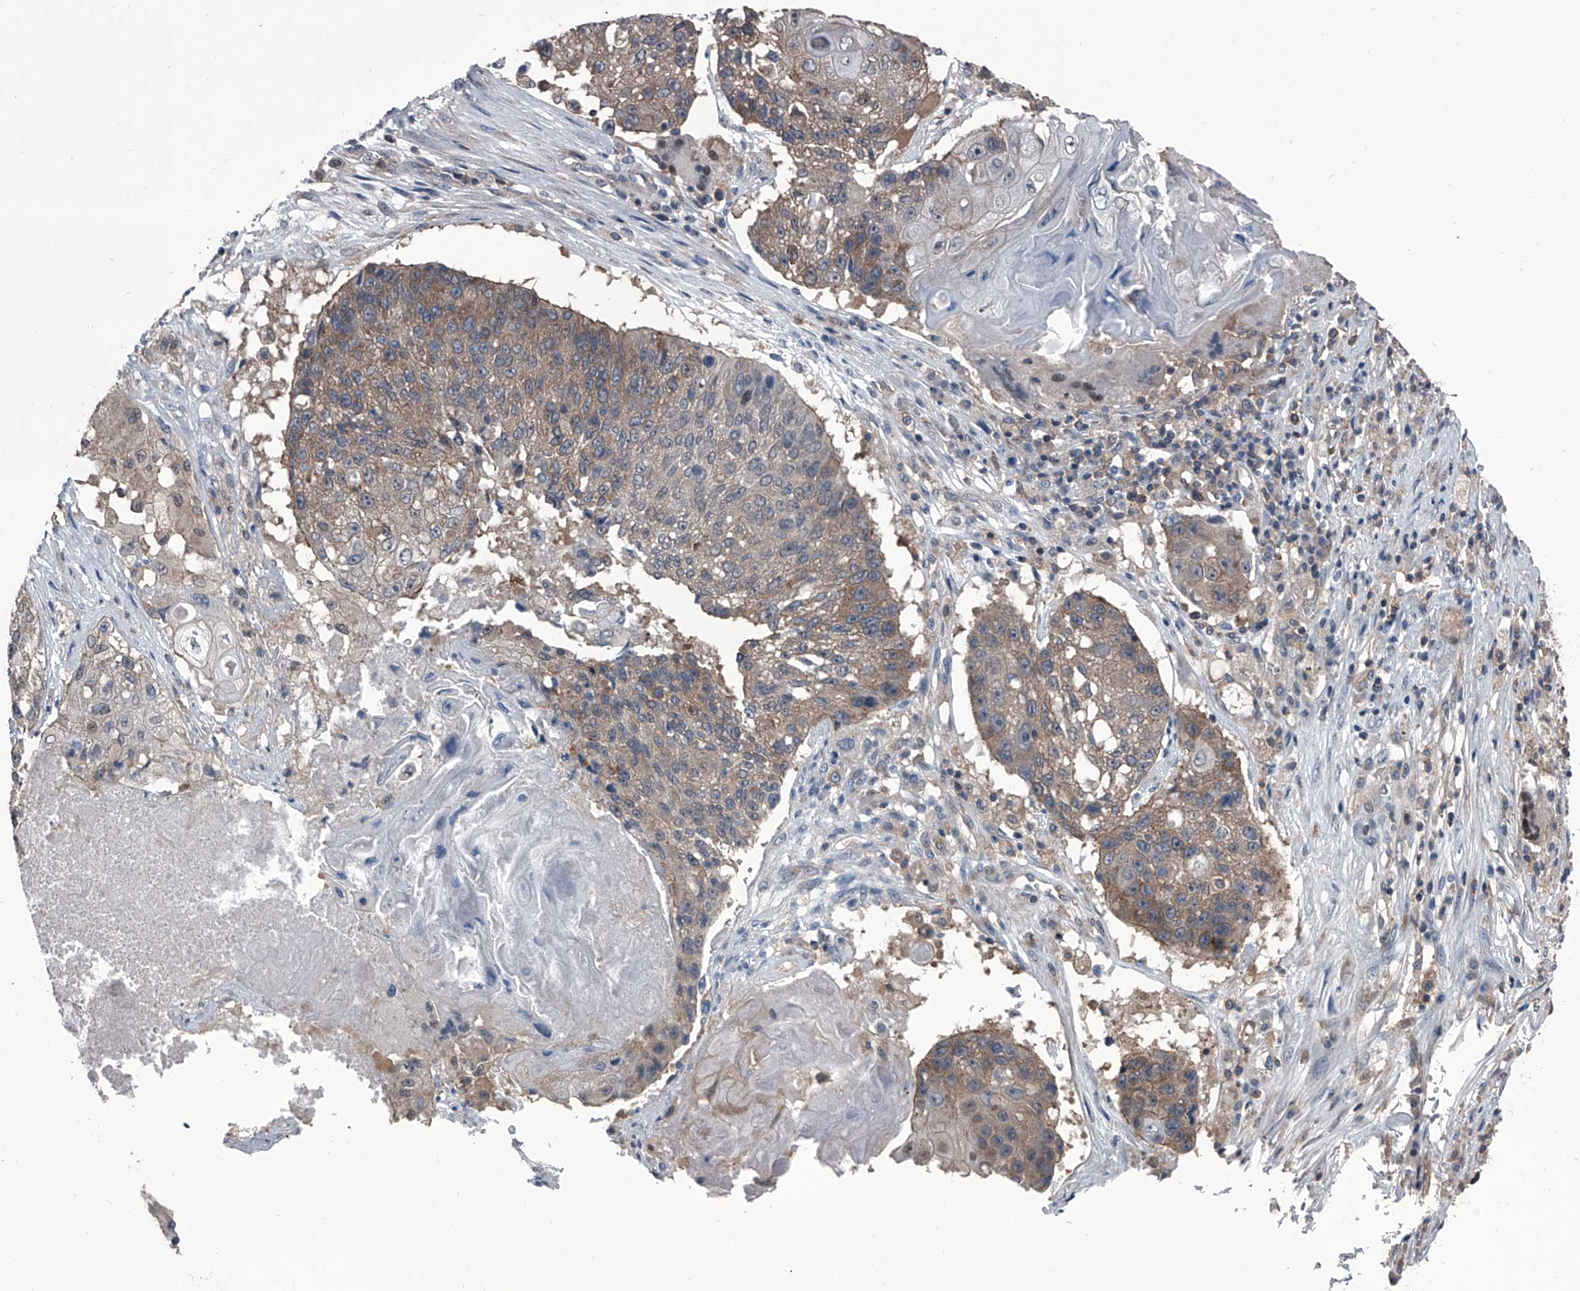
{"staining": {"intensity": "weak", "quantity": ">75%", "location": "cytoplasmic/membranous"}, "tissue": "lung cancer", "cell_type": "Tumor cells", "image_type": "cancer", "snomed": [{"axis": "morphology", "description": "Squamous cell carcinoma, NOS"}, {"axis": "topography", "description": "Lung"}], "caption": "Lung squamous cell carcinoma tissue reveals weak cytoplasmic/membranous positivity in approximately >75% of tumor cells, visualized by immunohistochemistry. Using DAB (3,3'-diaminobenzidine) (brown) and hematoxylin (blue) stains, captured at high magnification using brightfield microscopy.", "gene": "PIP5K1A", "patient": {"sex": "male", "age": 61}}